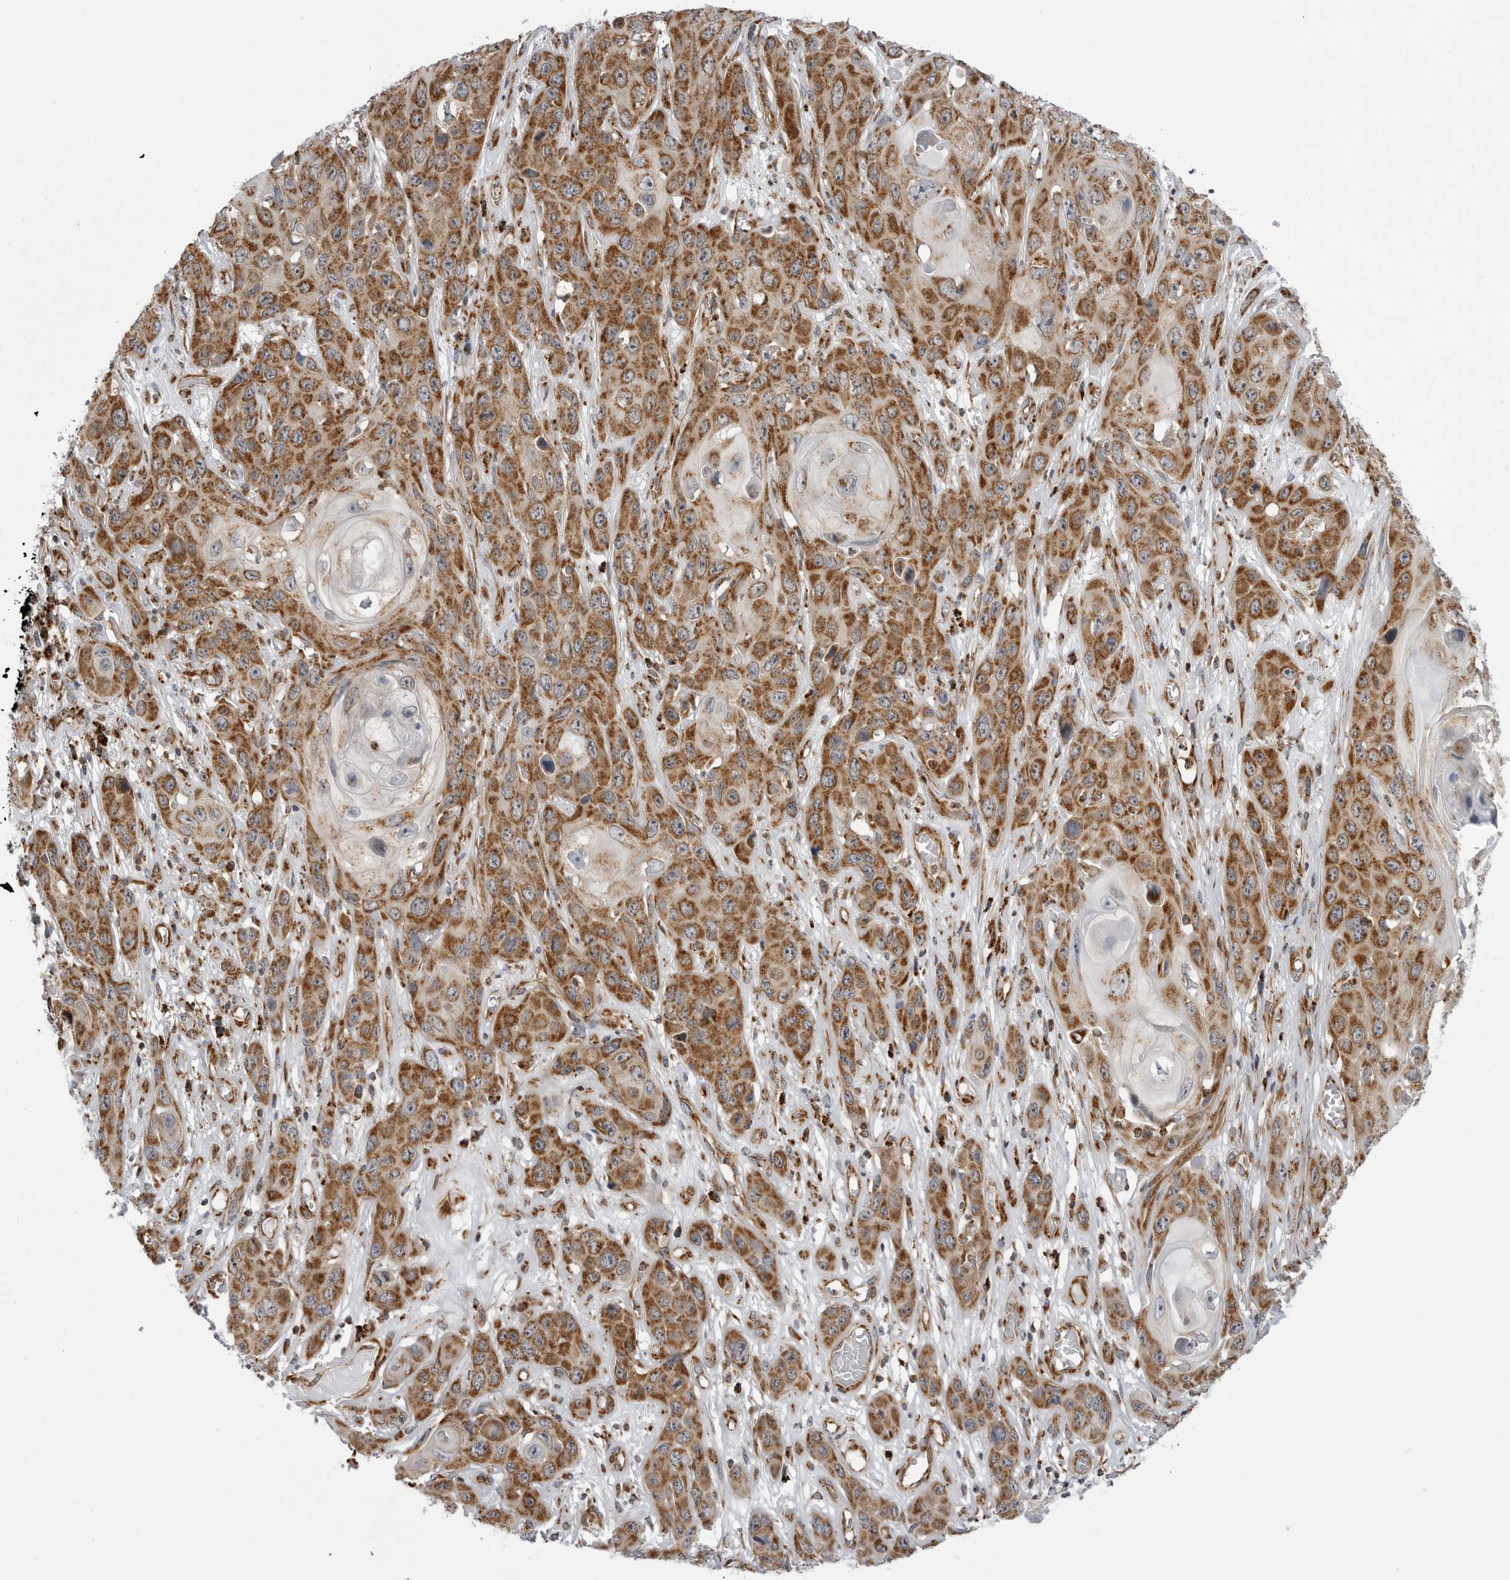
{"staining": {"intensity": "strong", "quantity": ">75%", "location": "cytoplasmic/membranous"}, "tissue": "skin cancer", "cell_type": "Tumor cells", "image_type": "cancer", "snomed": [{"axis": "morphology", "description": "Squamous cell carcinoma, NOS"}, {"axis": "topography", "description": "Skin"}], "caption": "High-magnification brightfield microscopy of squamous cell carcinoma (skin) stained with DAB (3,3'-diaminobenzidine) (brown) and counterstained with hematoxylin (blue). tumor cells exhibit strong cytoplasmic/membranous staining is appreciated in about>75% of cells. Immunohistochemistry stains the protein in brown and the nuclei are stained blue.", "gene": "FH", "patient": {"sex": "male", "age": 55}}